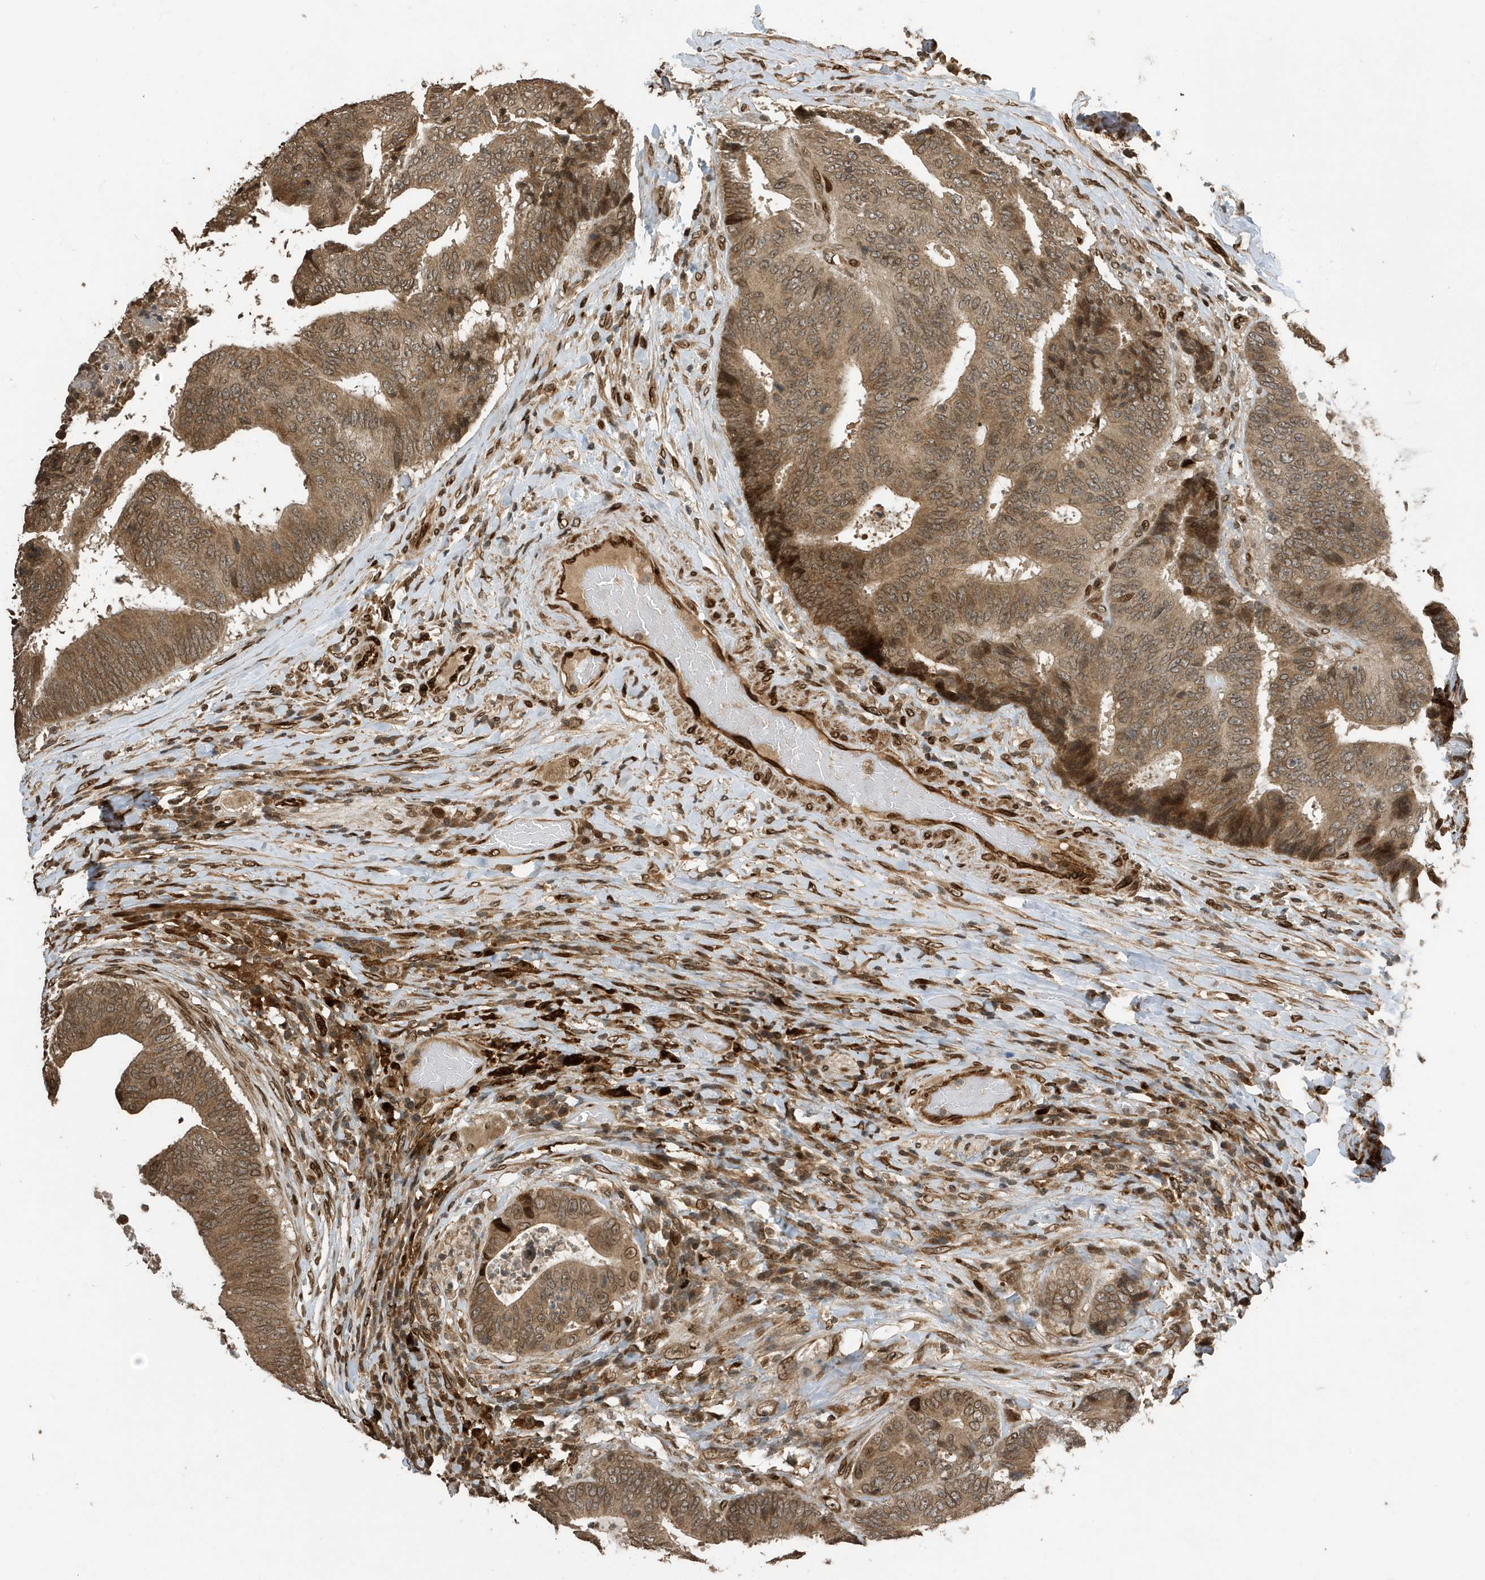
{"staining": {"intensity": "moderate", "quantity": ">75%", "location": "cytoplasmic/membranous,nuclear"}, "tissue": "colorectal cancer", "cell_type": "Tumor cells", "image_type": "cancer", "snomed": [{"axis": "morphology", "description": "Adenocarcinoma, NOS"}, {"axis": "topography", "description": "Rectum"}], "caption": "Immunohistochemistry image of human adenocarcinoma (colorectal) stained for a protein (brown), which exhibits medium levels of moderate cytoplasmic/membranous and nuclear positivity in about >75% of tumor cells.", "gene": "DUSP18", "patient": {"sex": "male", "age": 72}}